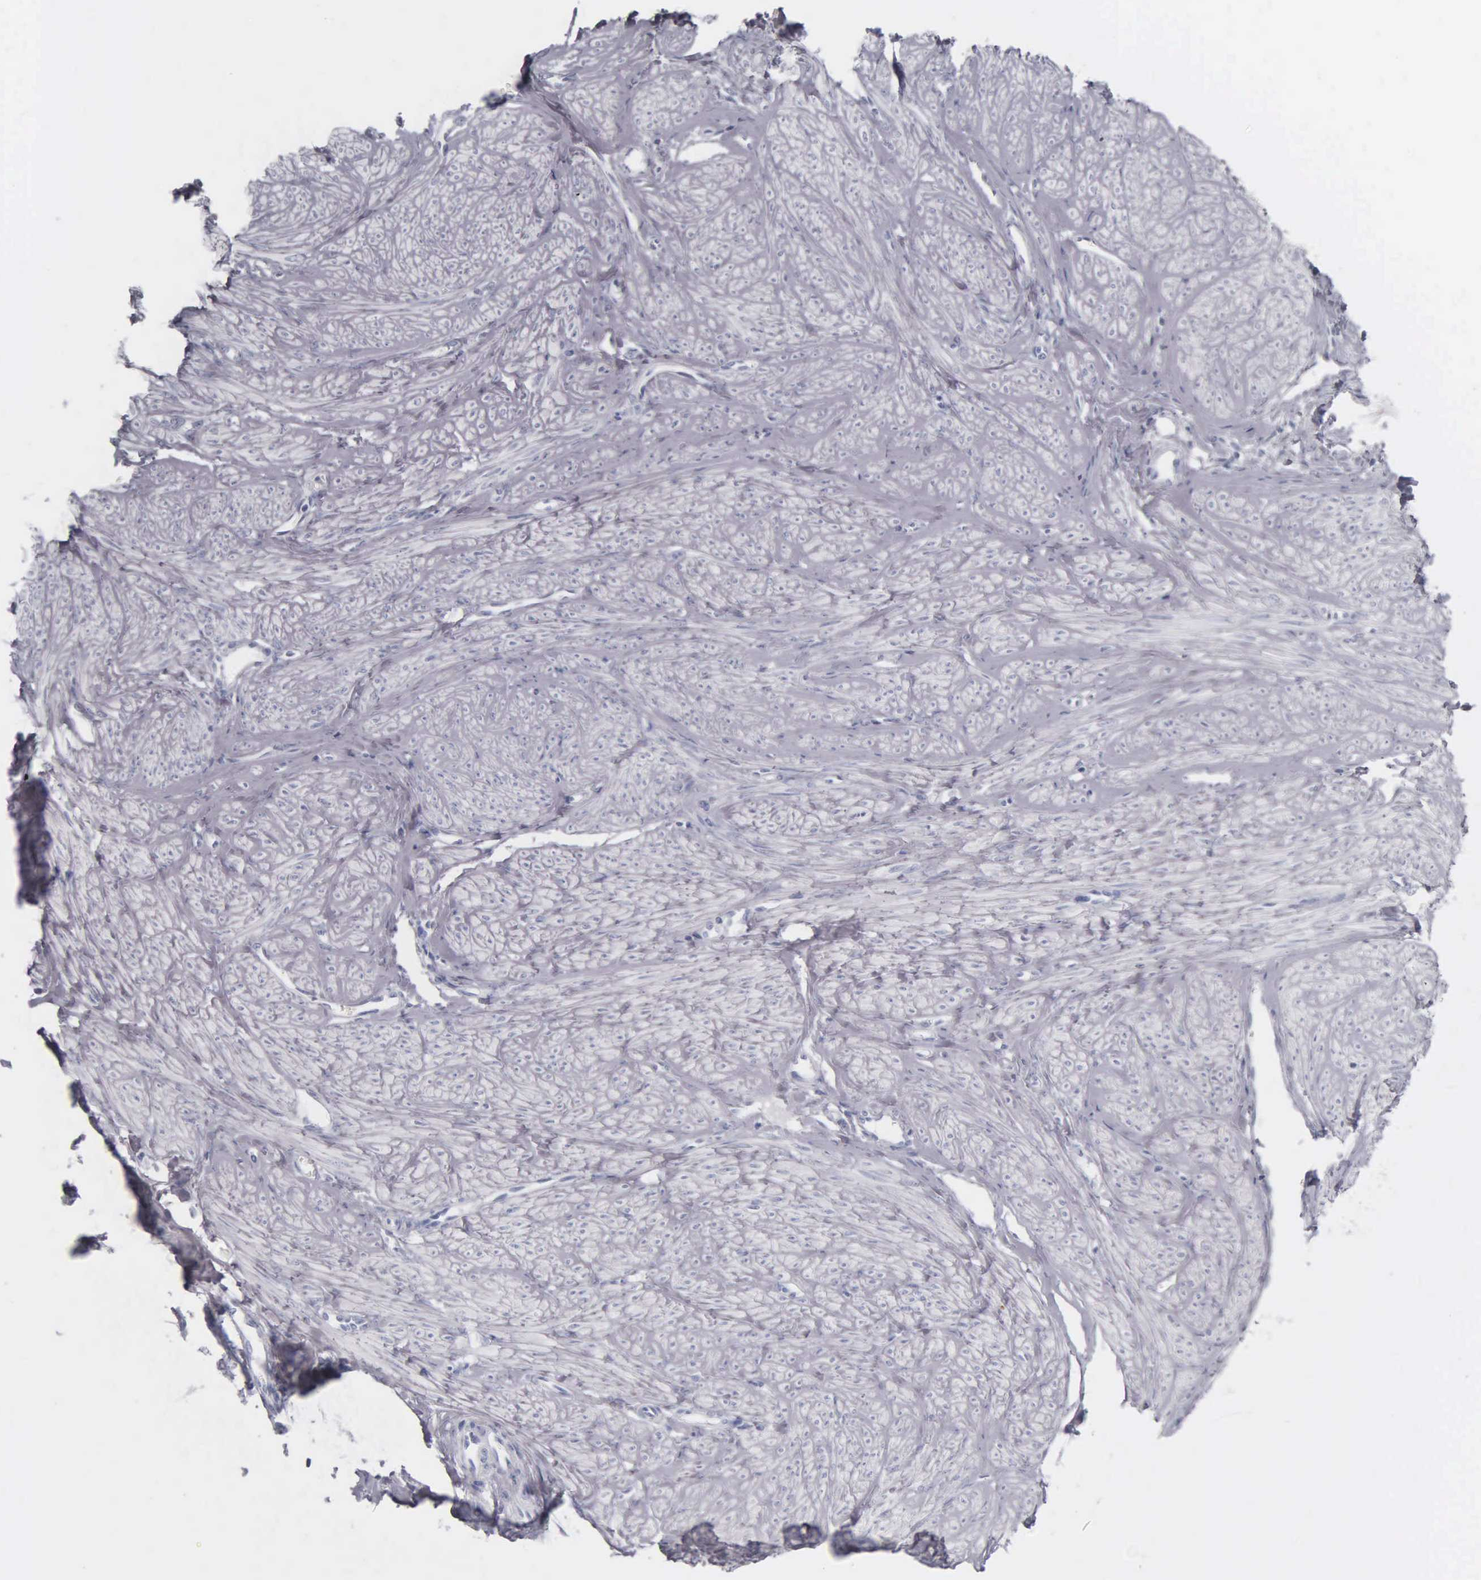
{"staining": {"intensity": "negative", "quantity": "none", "location": "none"}, "tissue": "smooth muscle", "cell_type": "Smooth muscle cells", "image_type": "normal", "snomed": [{"axis": "morphology", "description": "Normal tissue, NOS"}, {"axis": "topography", "description": "Uterus"}], "caption": "The IHC micrograph has no significant expression in smooth muscle cells of smooth muscle. (DAB (3,3'-diaminobenzidine) IHC visualized using brightfield microscopy, high magnification).", "gene": "KRT20", "patient": {"sex": "female", "age": 45}}